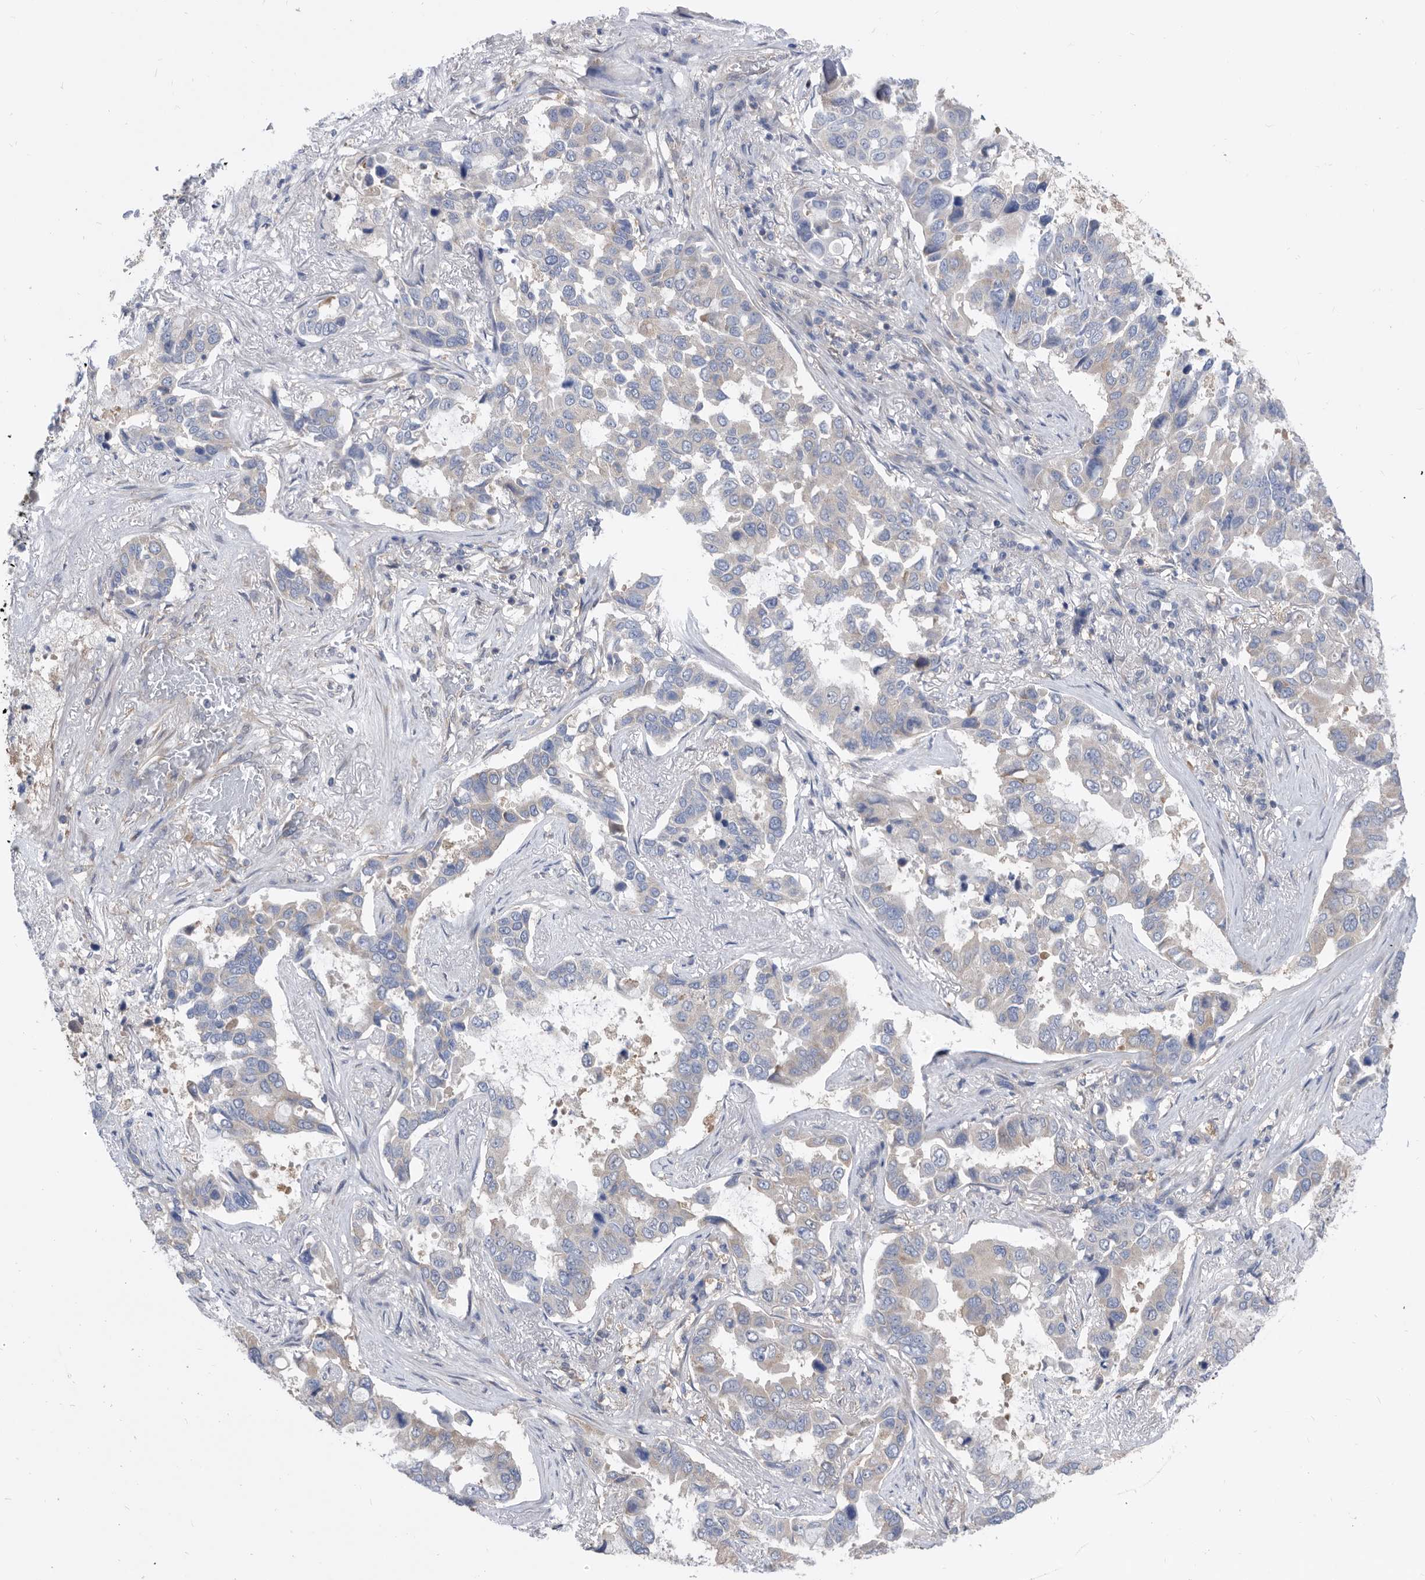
{"staining": {"intensity": "negative", "quantity": "none", "location": "none"}, "tissue": "lung cancer", "cell_type": "Tumor cells", "image_type": "cancer", "snomed": [{"axis": "morphology", "description": "Squamous cell carcinoma, NOS"}, {"axis": "topography", "description": "Lung"}], "caption": "Histopathology image shows no protein staining in tumor cells of squamous cell carcinoma (lung) tissue.", "gene": "CCT4", "patient": {"sex": "male", "age": 66}}